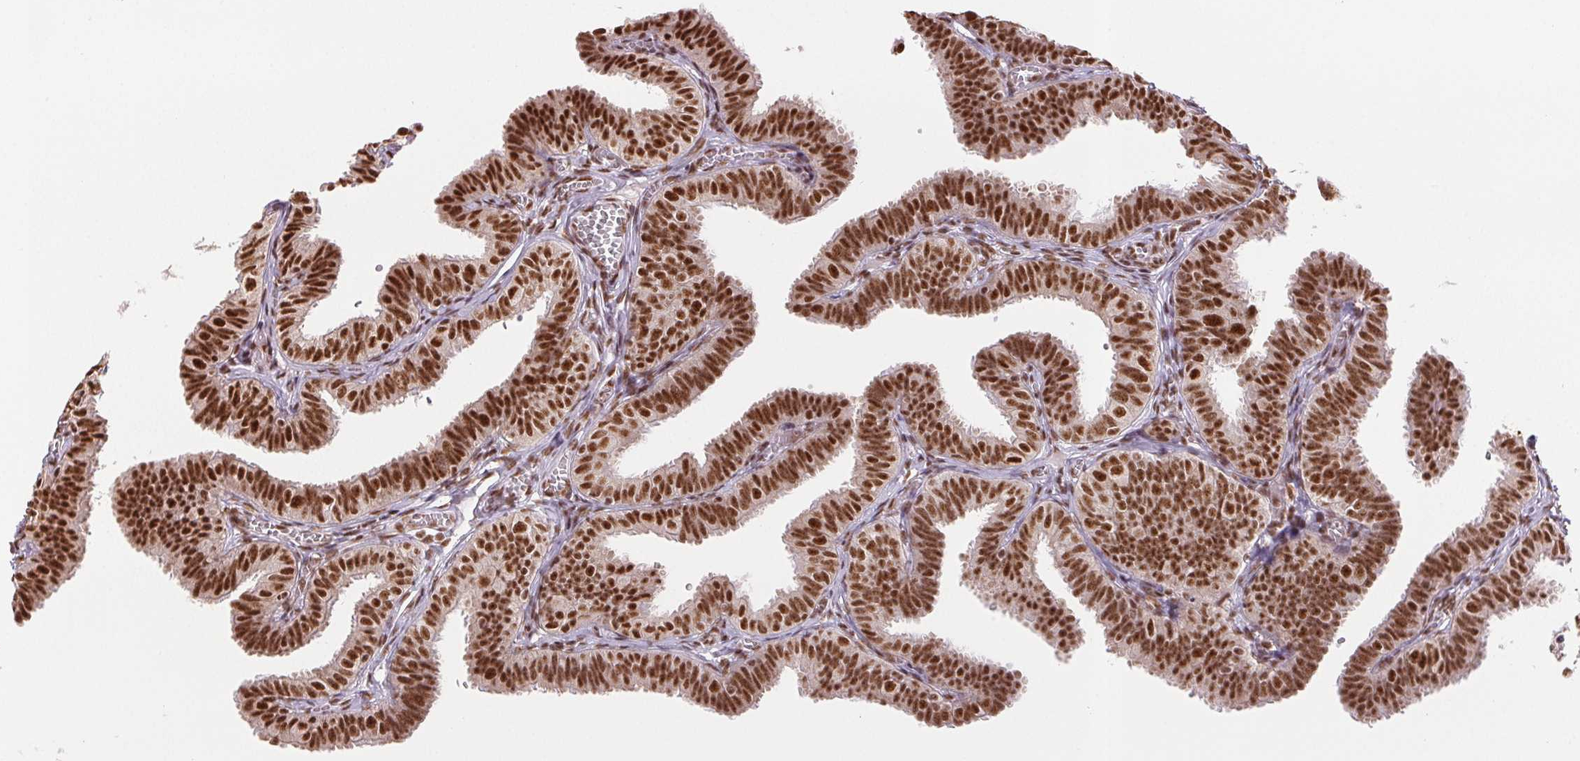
{"staining": {"intensity": "strong", "quantity": ">75%", "location": "nuclear"}, "tissue": "fallopian tube", "cell_type": "Glandular cells", "image_type": "normal", "snomed": [{"axis": "morphology", "description": "Normal tissue, NOS"}, {"axis": "topography", "description": "Fallopian tube"}], "caption": "Immunohistochemistry (IHC) (DAB) staining of normal fallopian tube displays strong nuclear protein staining in about >75% of glandular cells. (IHC, brightfield microscopy, high magnification).", "gene": "IK", "patient": {"sex": "female", "age": 25}}